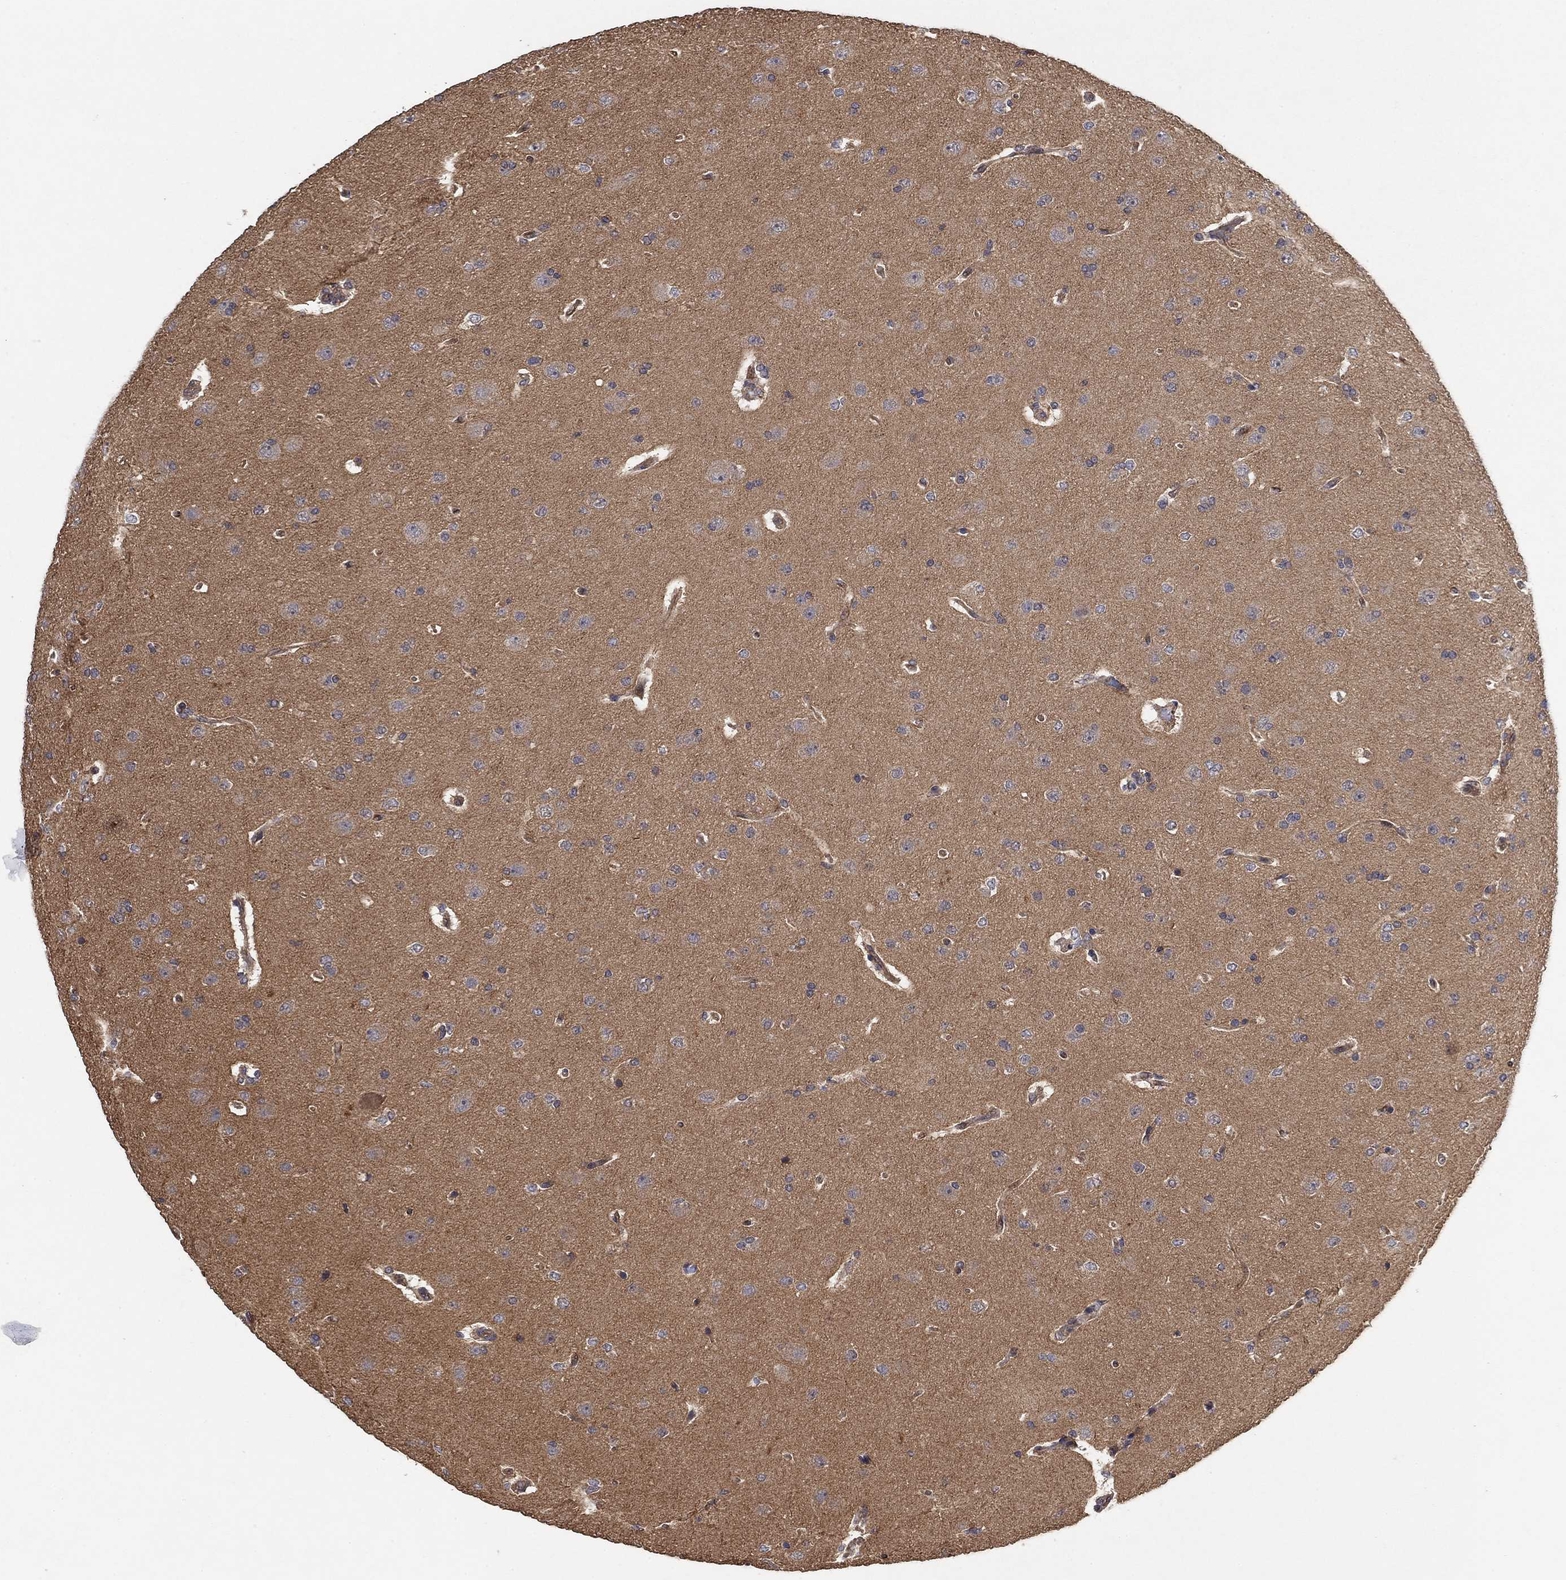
{"staining": {"intensity": "negative", "quantity": "none", "location": "none"}, "tissue": "glioma", "cell_type": "Tumor cells", "image_type": "cancer", "snomed": [{"axis": "morphology", "description": "Glioma, malignant, NOS"}, {"axis": "topography", "description": "Cerebral cortex"}], "caption": "This is a histopathology image of immunohistochemistry staining of glioma, which shows no expression in tumor cells.", "gene": "MCUR1", "patient": {"sex": "male", "age": 58}}